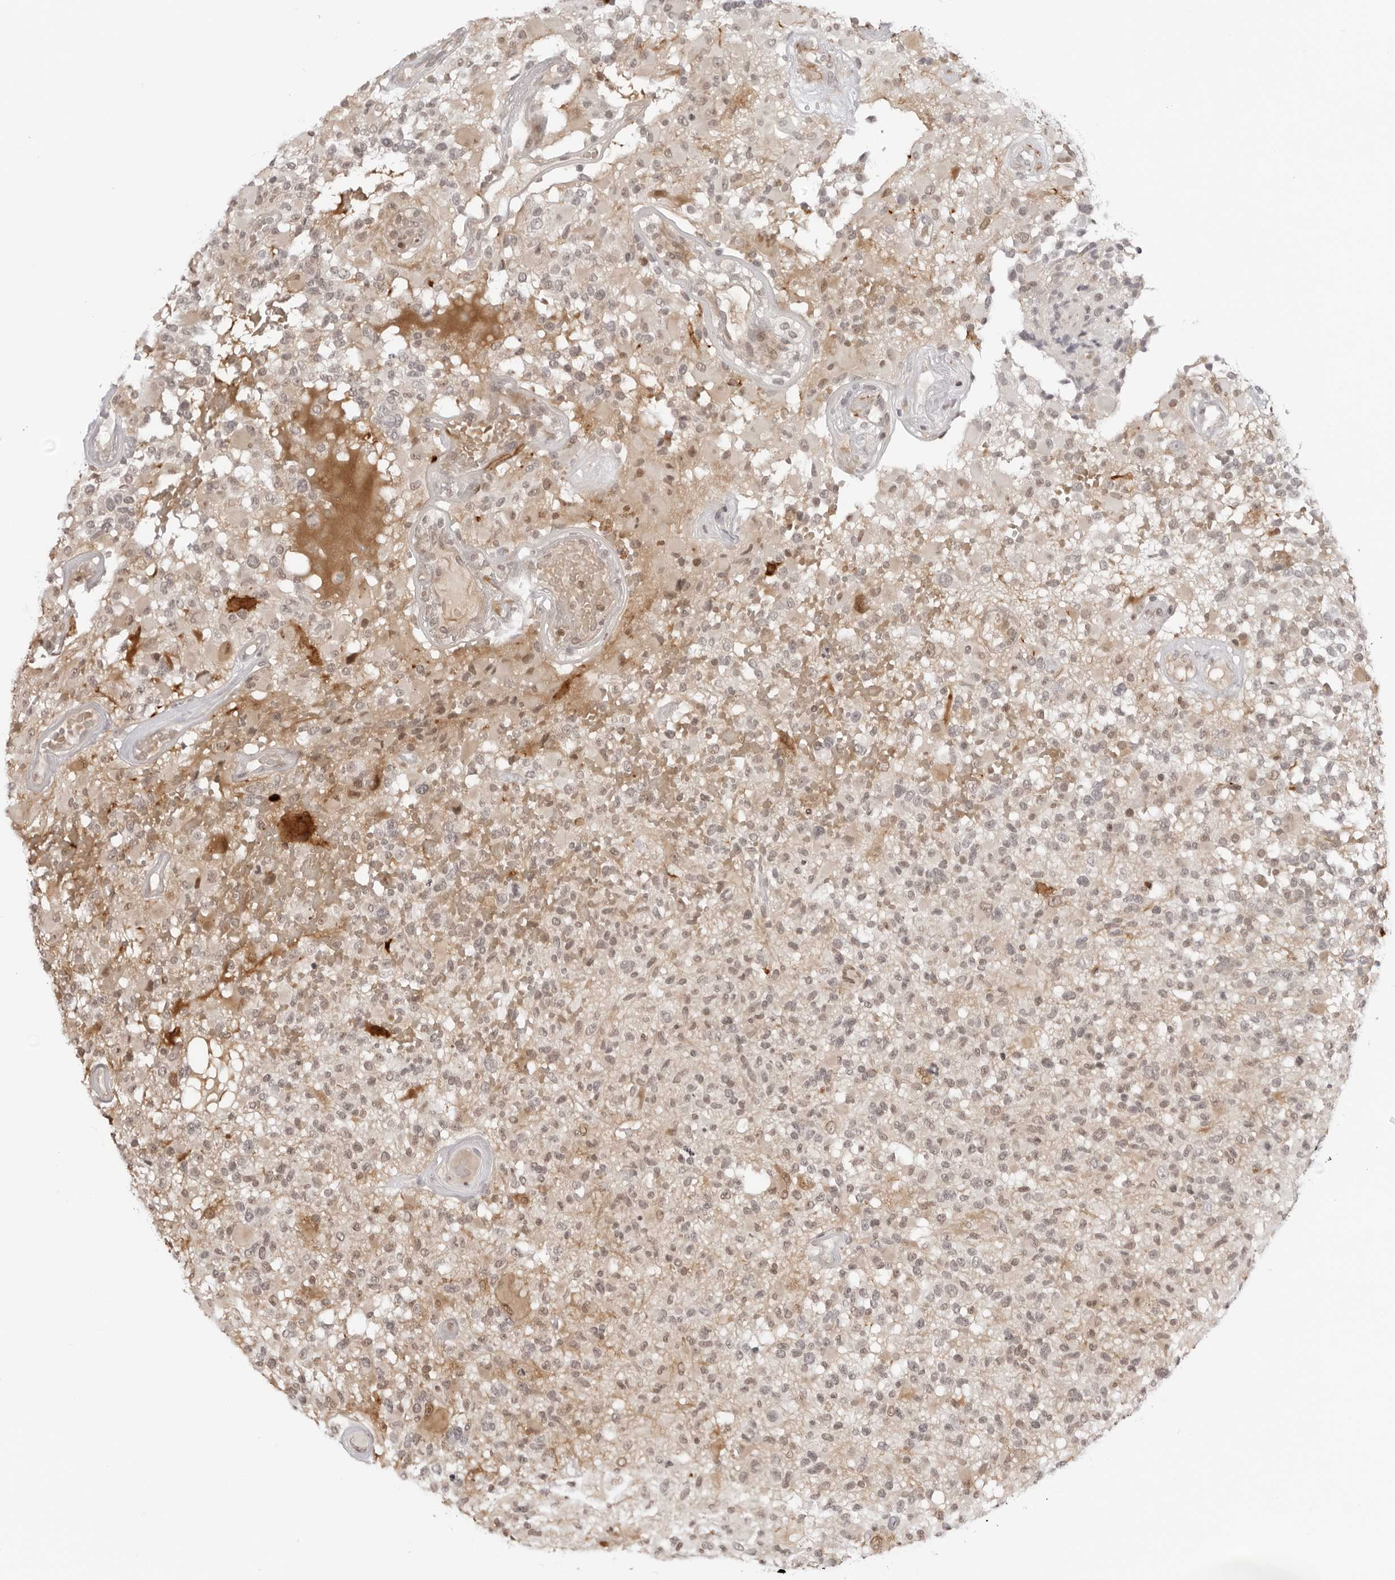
{"staining": {"intensity": "weak", "quantity": "<25%", "location": "cytoplasmic/membranous,nuclear"}, "tissue": "glioma", "cell_type": "Tumor cells", "image_type": "cancer", "snomed": [{"axis": "morphology", "description": "Glioma, malignant, High grade"}, {"axis": "morphology", "description": "Glioblastoma, NOS"}, {"axis": "topography", "description": "Brain"}], "caption": "Tumor cells are negative for protein expression in human high-grade glioma (malignant).", "gene": "RNF146", "patient": {"sex": "male", "age": 60}}